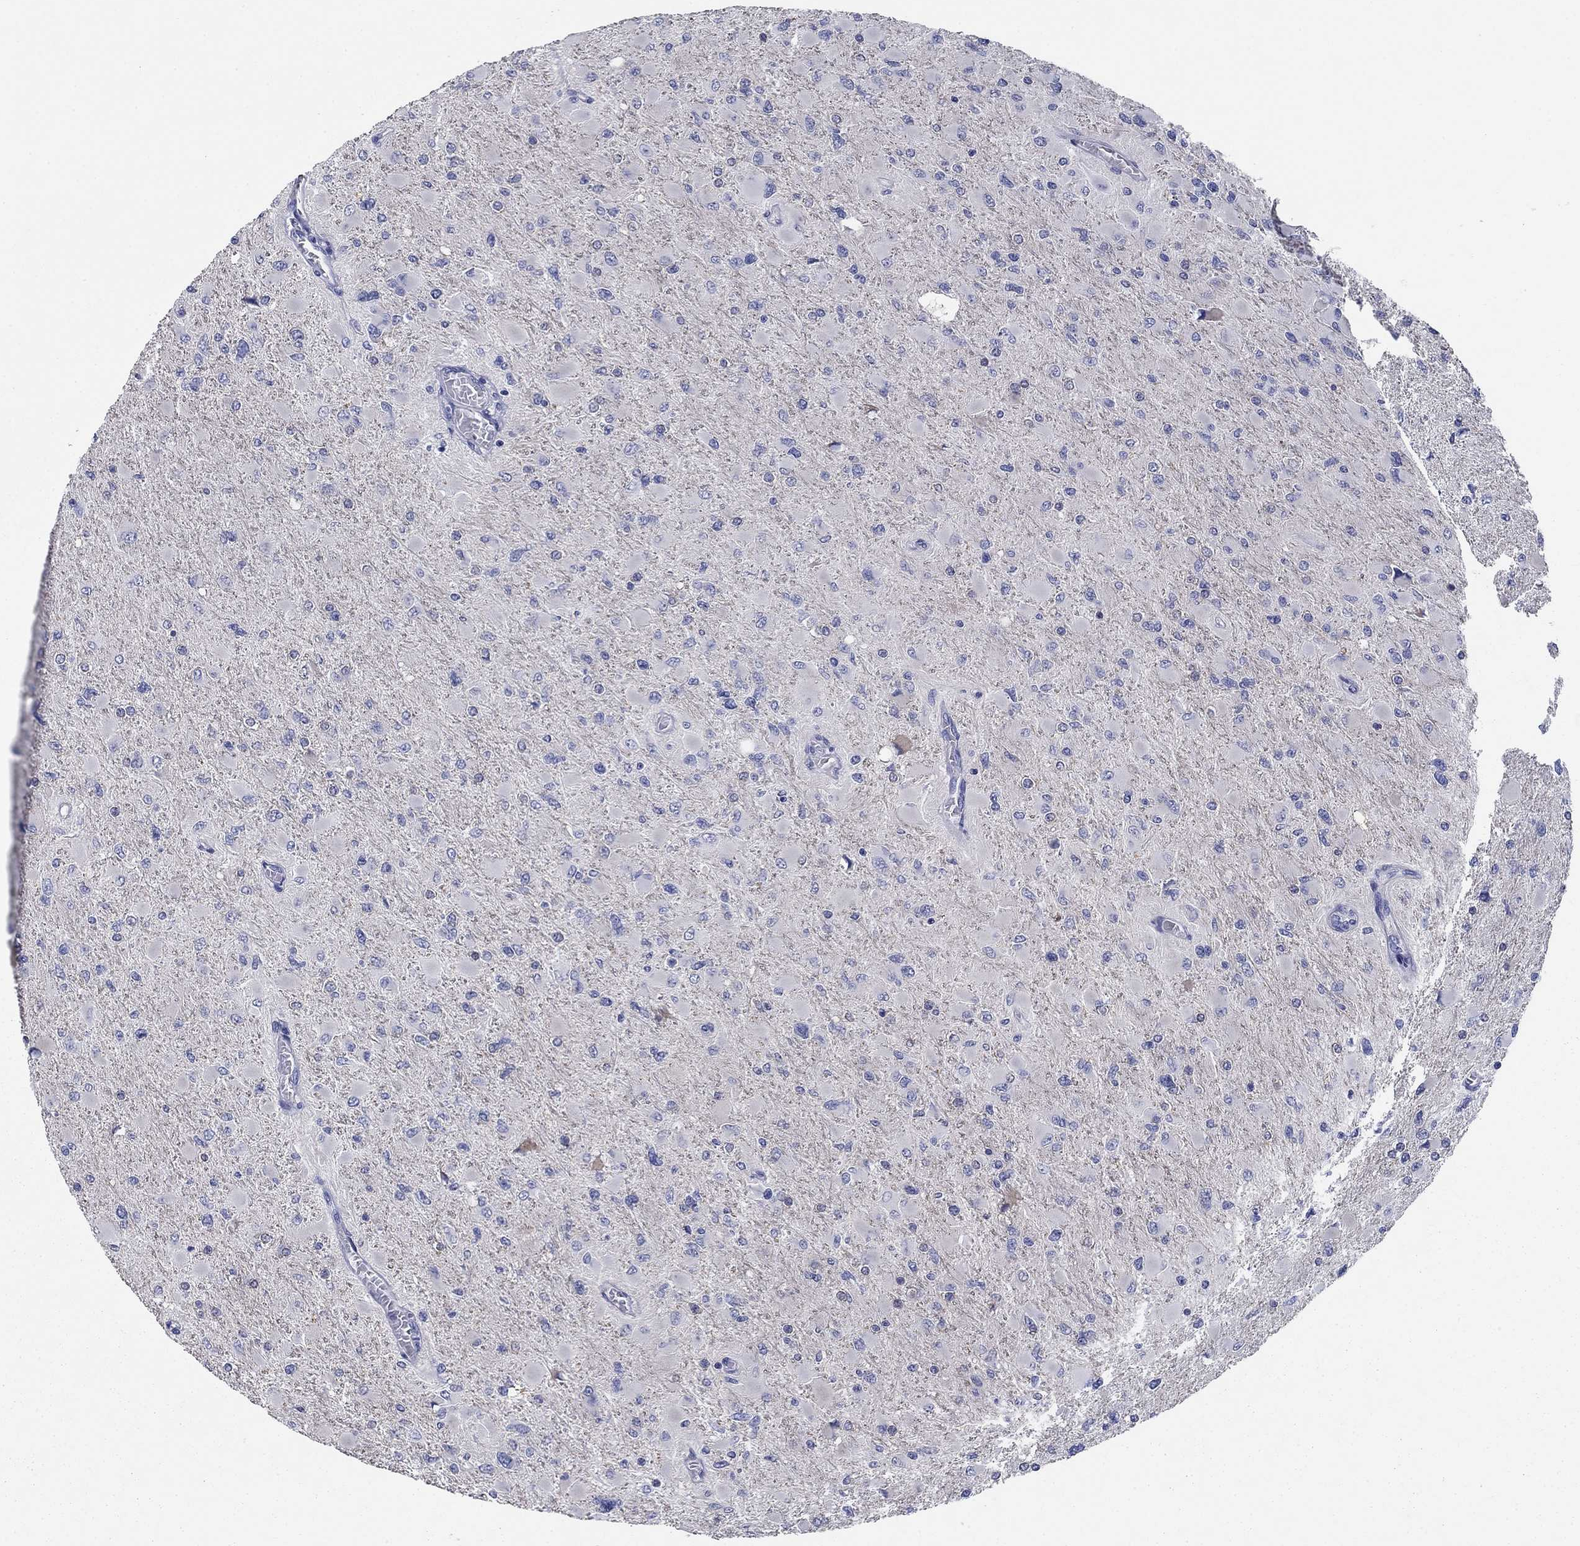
{"staining": {"intensity": "negative", "quantity": "none", "location": "none"}, "tissue": "glioma", "cell_type": "Tumor cells", "image_type": "cancer", "snomed": [{"axis": "morphology", "description": "Glioma, malignant, High grade"}, {"axis": "topography", "description": "Cerebral cortex"}], "caption": "A photomicrograph of human glioma is negative for staining in tumor cells. (Immunohistochemistry, brightfield microscopy, high magnification).", "gene": "PRKCG", "patient": {"sex": "female", "age": 36}}